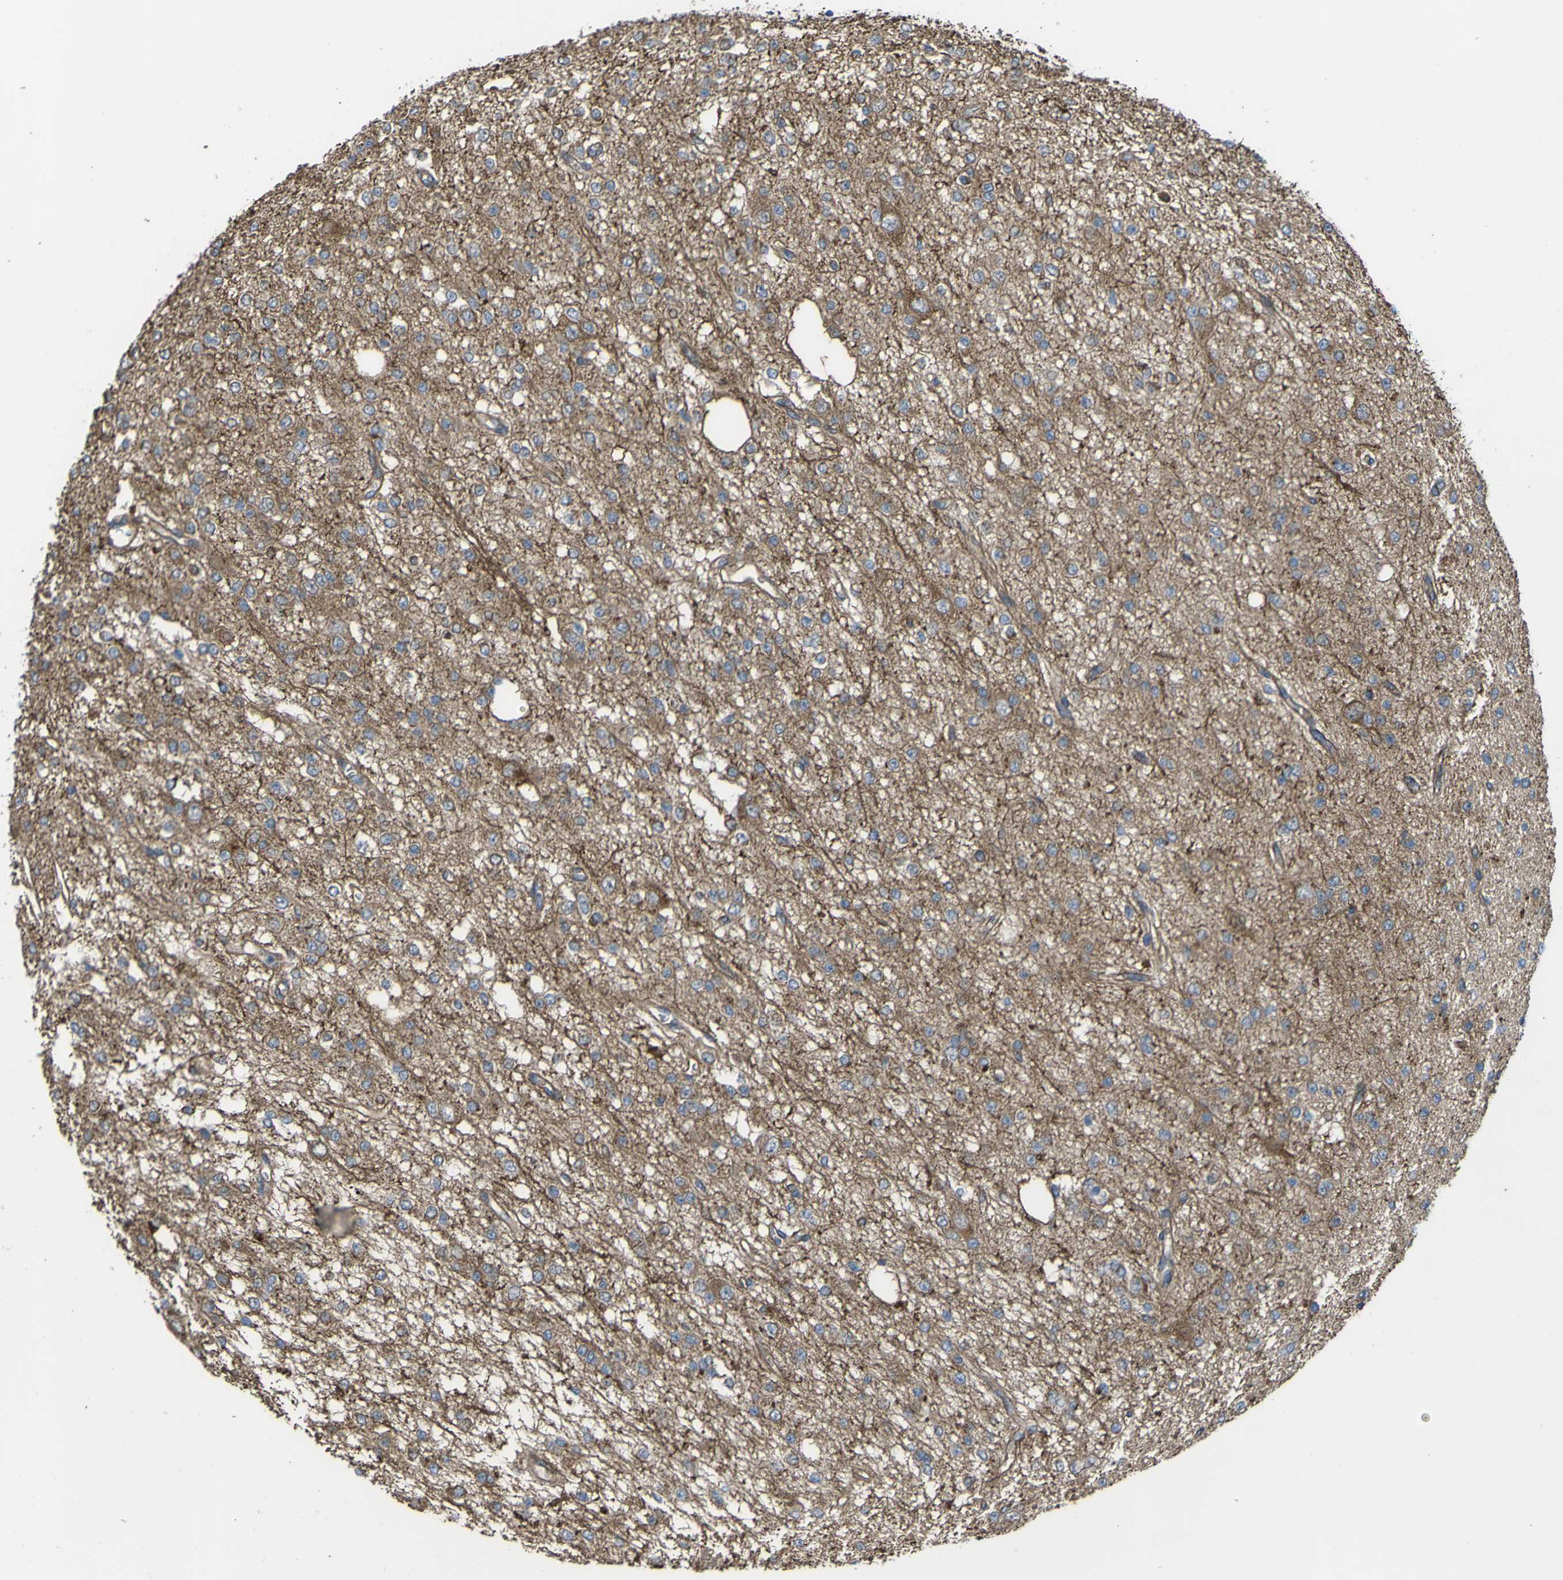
{"staining": {"intensity": "negative", "quantity": "none", "location": "none"}, "tissue": "glioma", "cell_type": "Tumor cells", "image_type": "cancer", "snomed": [{"axis": "morphology", "description": "Glioma, malignant, Low grade"}, {"axis": "topography", "description": "Brain"}], "caption": "The IHC micrograph has no significant positivity in tumor cells of glioma tissue. (DAB immunohistochemistry visualized using brightfield microscopy, high magnification).", "gene": "FBXO30", "patient": {"sex": "male", "age": 38}}